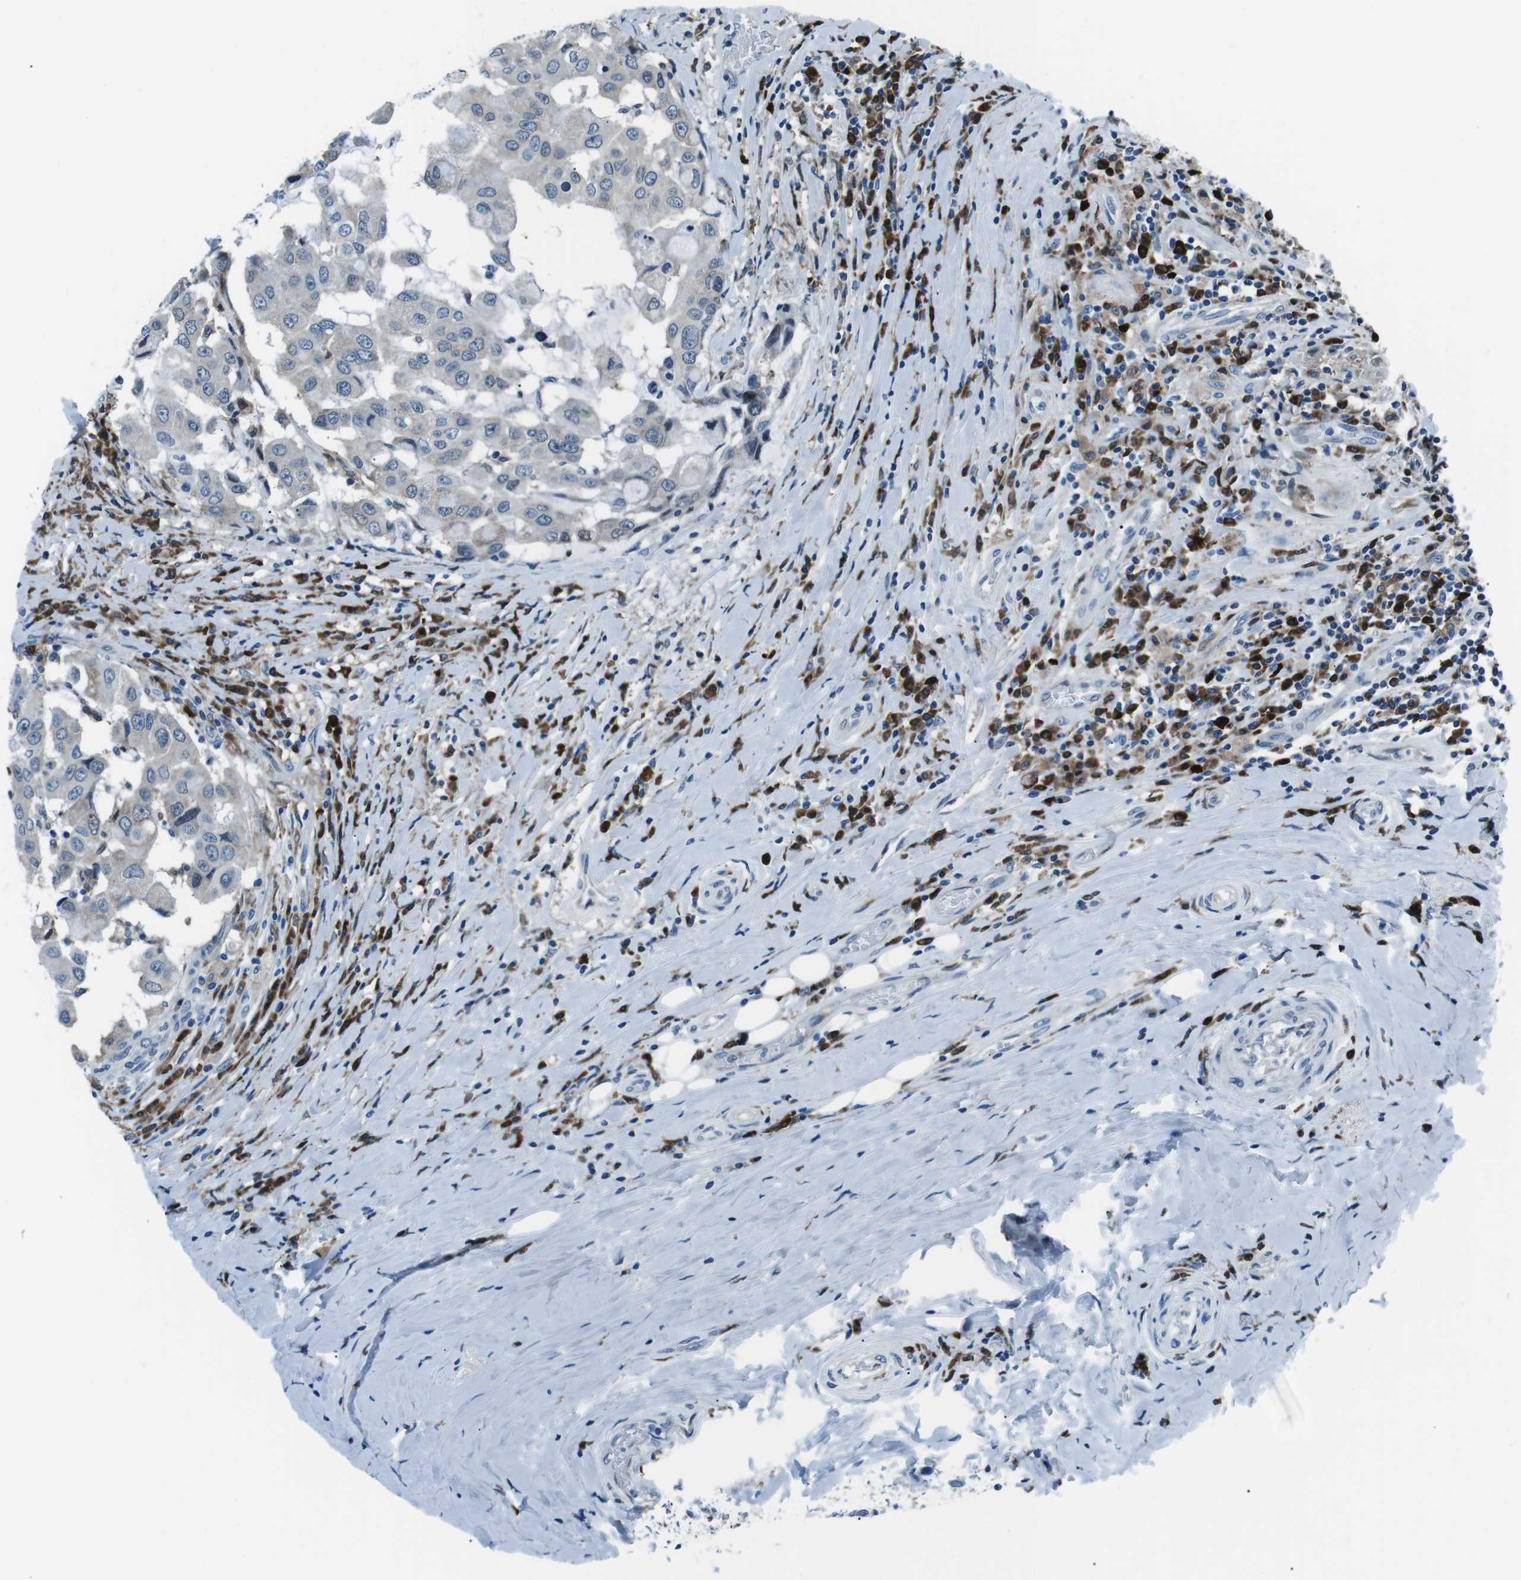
{"staining": {"intensity": "negative", "quantity": "none", "location": "none"}, "tissue": "breast cancer", "cell_type": "Tumor cells", "image_type": "cancer", "snomed": [{"axis": "morphology", "description": "Duct carcinoma"}, {"axis": "topography", "description": "Breast"}], "caption": "An immunohistochemistry photomicrograph of breast invasive ductal carcinoma is shown. There is no staining in tumor cells of breast invasive ductal carcinoma.", "gene": "BLNK", "patient": {"sex": "female", "age": 27}}